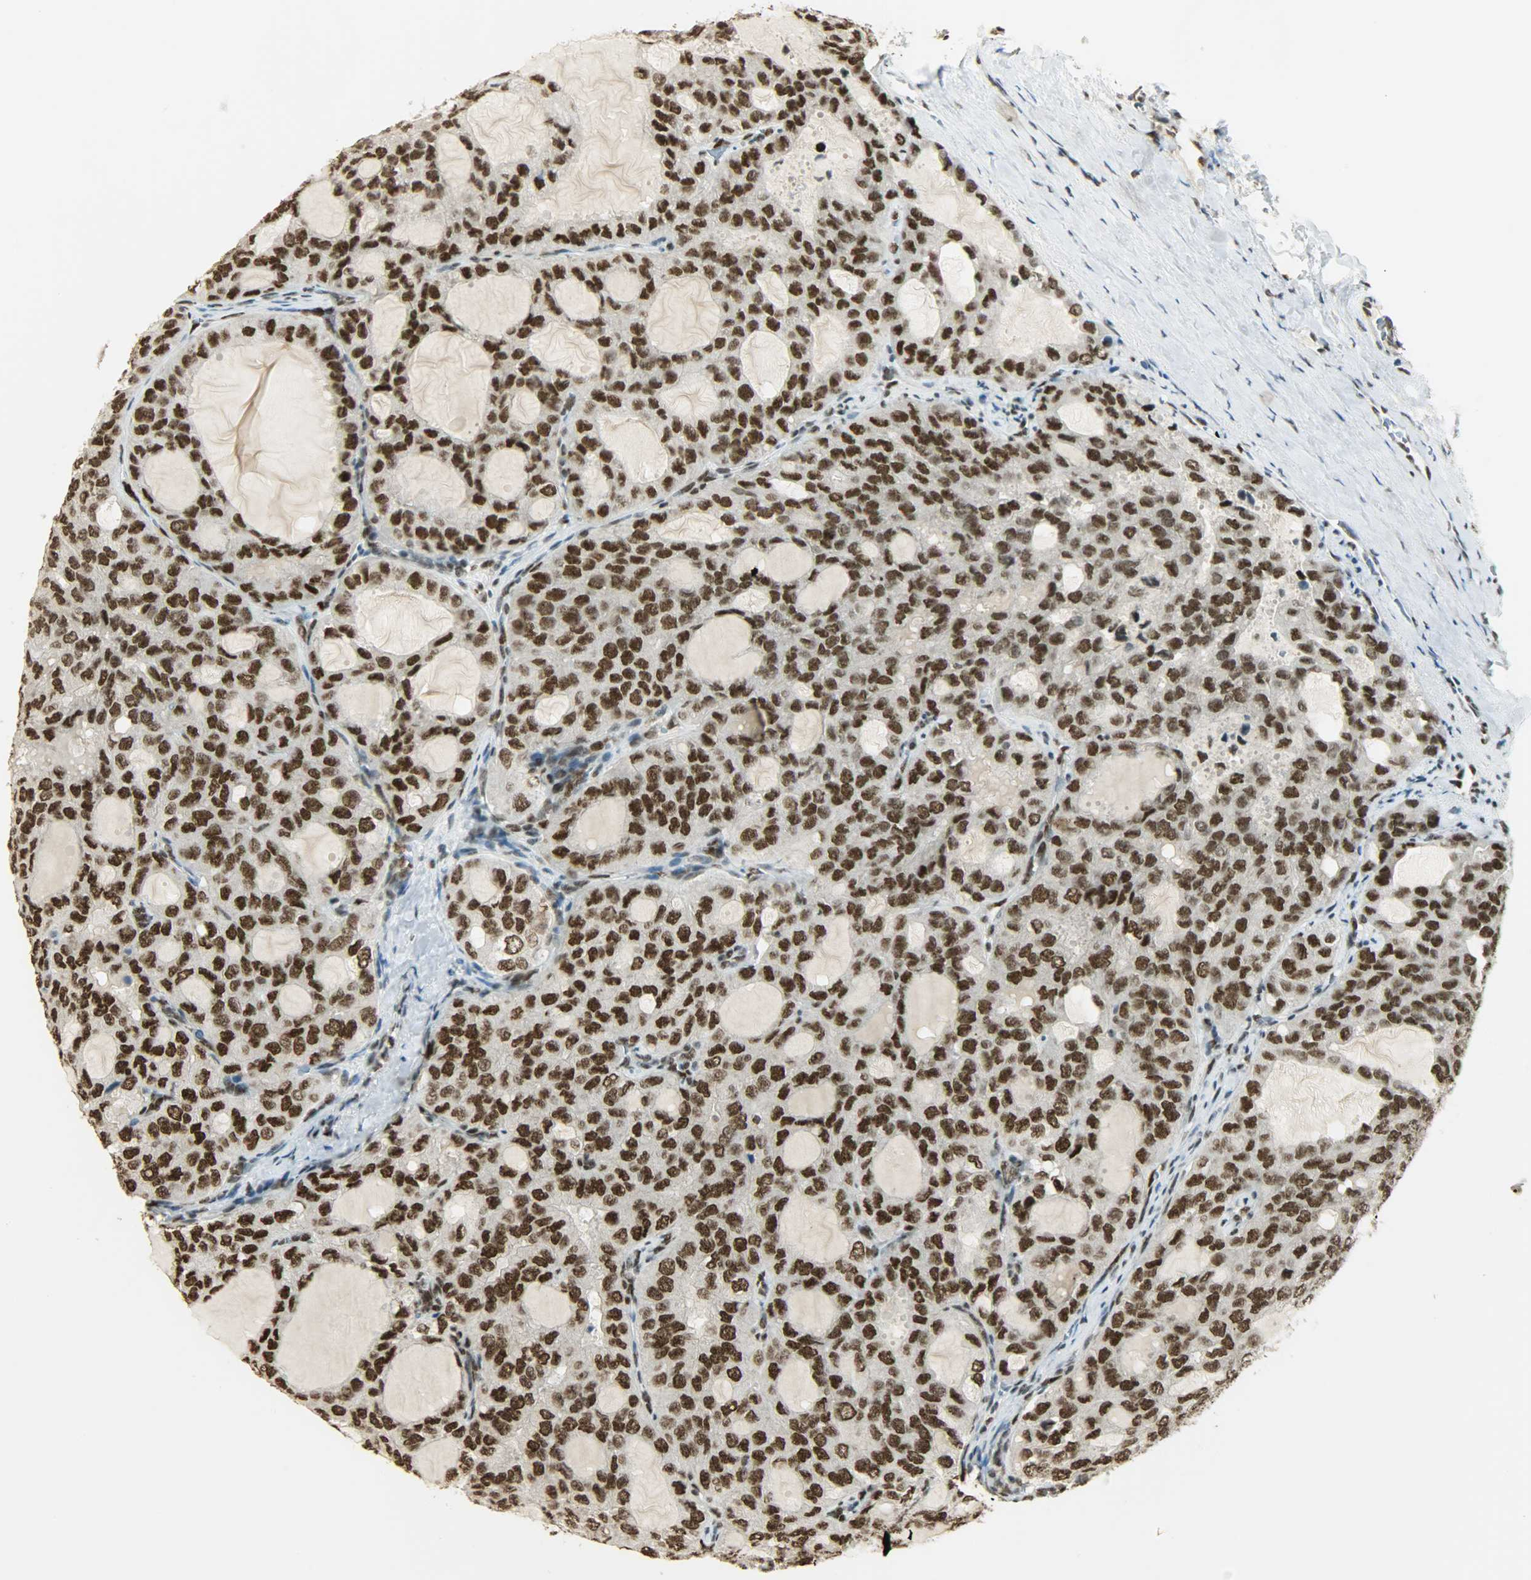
{"staining": {"intensity": "strong", "quantity": ">75%", "location": "nuclear"}, "tissue": "thyroid cancer", "cell_type": "Tumor cells", "image_type": "cancer", "snomed": [{"axis": "morphology", "description": "Follicular adenoma carcinoma, NOS"}, {"axis": "topography", "description": "Thyroid gland"}], "caption": "Immunohistochemical staining of human thyroid cancer shows high levels of strong nuclear expression in about >75% of tumor cells.", "gene": "MYEF2", "patient": {"sex": "male", "age": 75}}